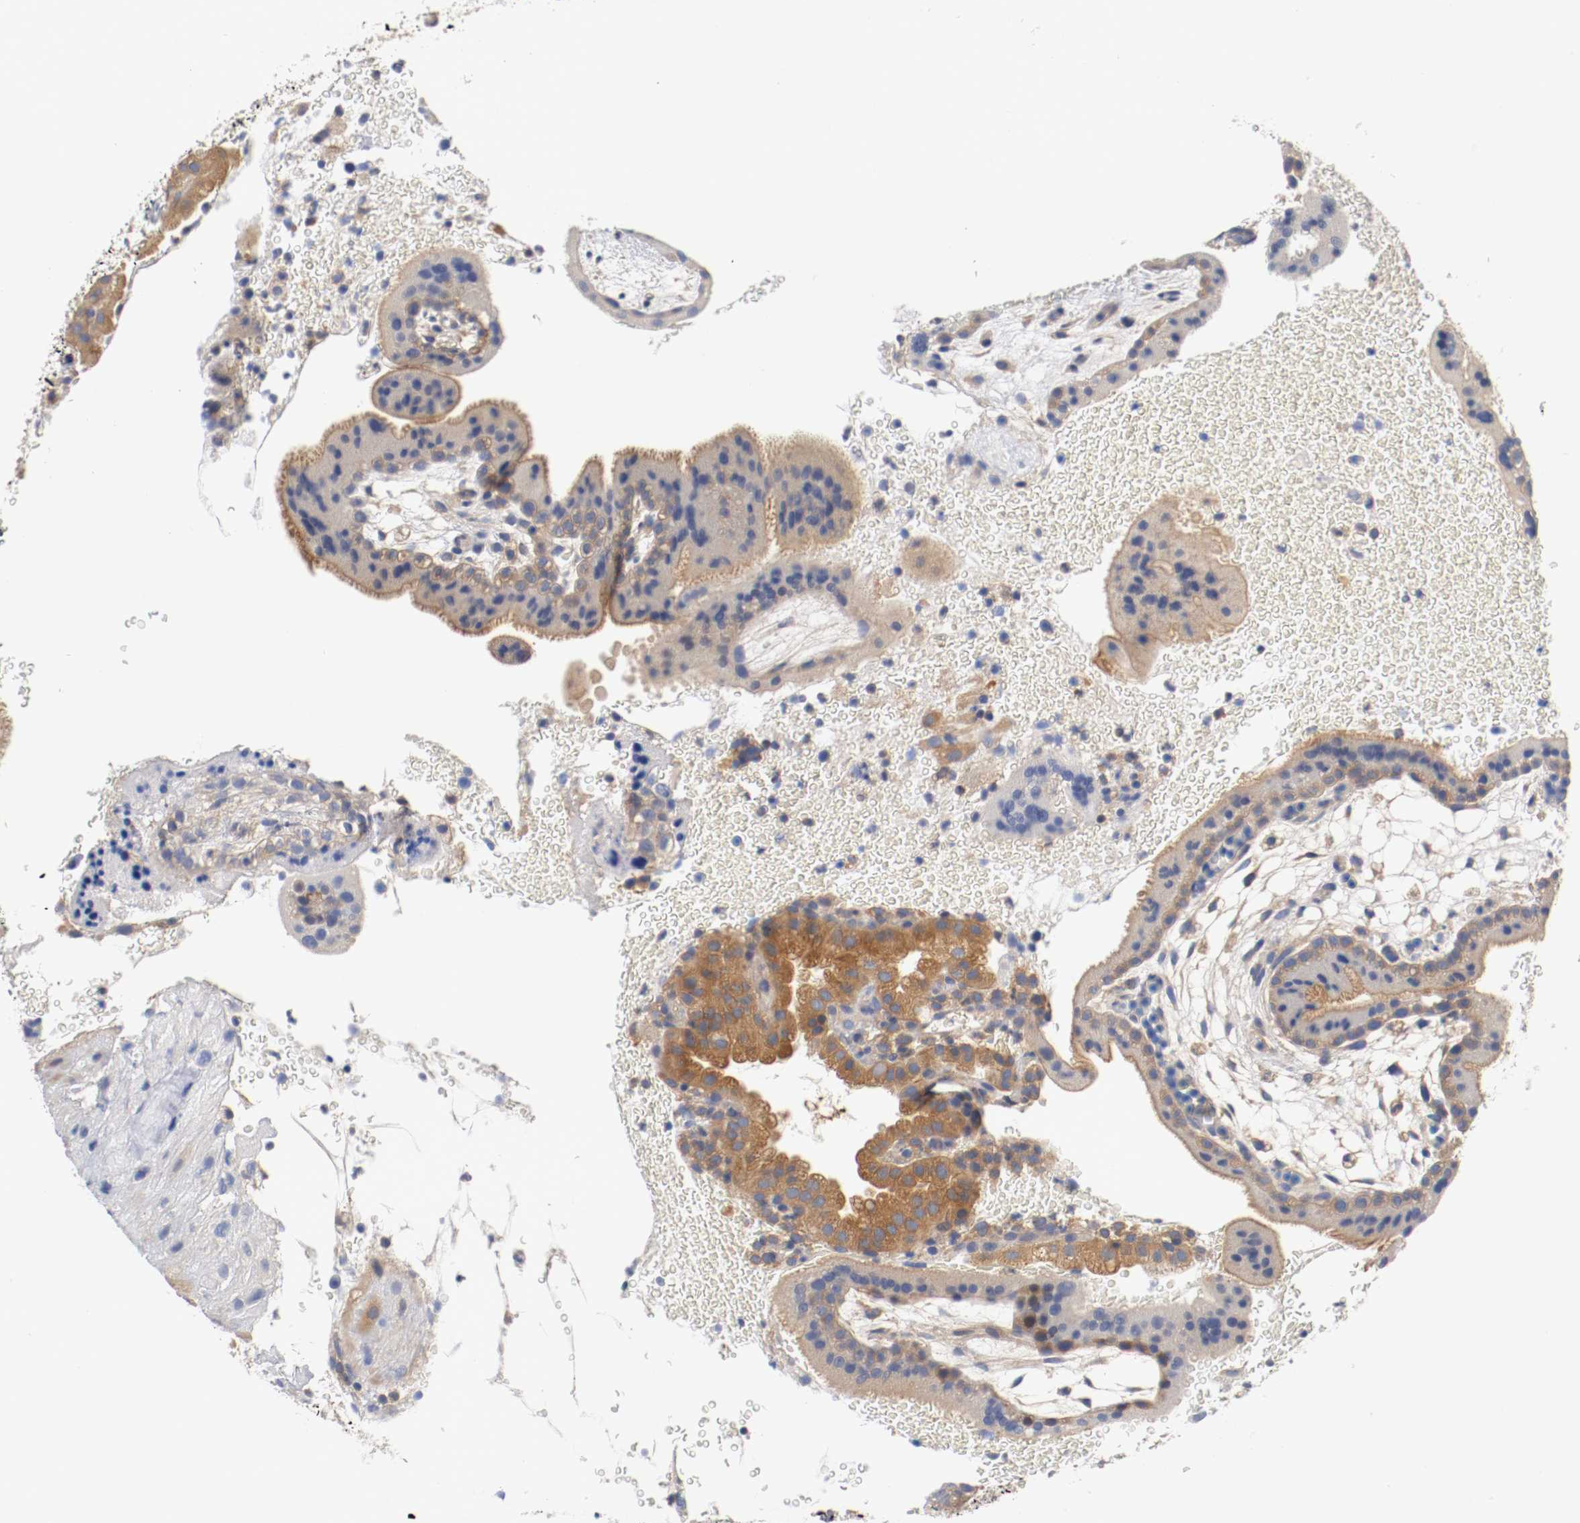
{"staining": {"intensity": "moderate", "quantity": ">75%", "location": "cytoplasmic/membranous"}, "tissue": "placenta", "cell_type": "Trophoblastic cells", "image_type": "normal", "snomed": [{"axis": "morphology", "description": "Normal tissue, NOS"}, {"axis": "topography", "description": "Placenta"}], "caption": "Immunohistochemical staining of unremarkable placenta displays medium levels of moderate cytoplasmic/membranous expression in approximately >75% of trophoblastic cells. (Brightfield microscopy of DAB IHC at high magnification).", "gene": "HGS", "patient": {"sex": "female", "age": 19}}